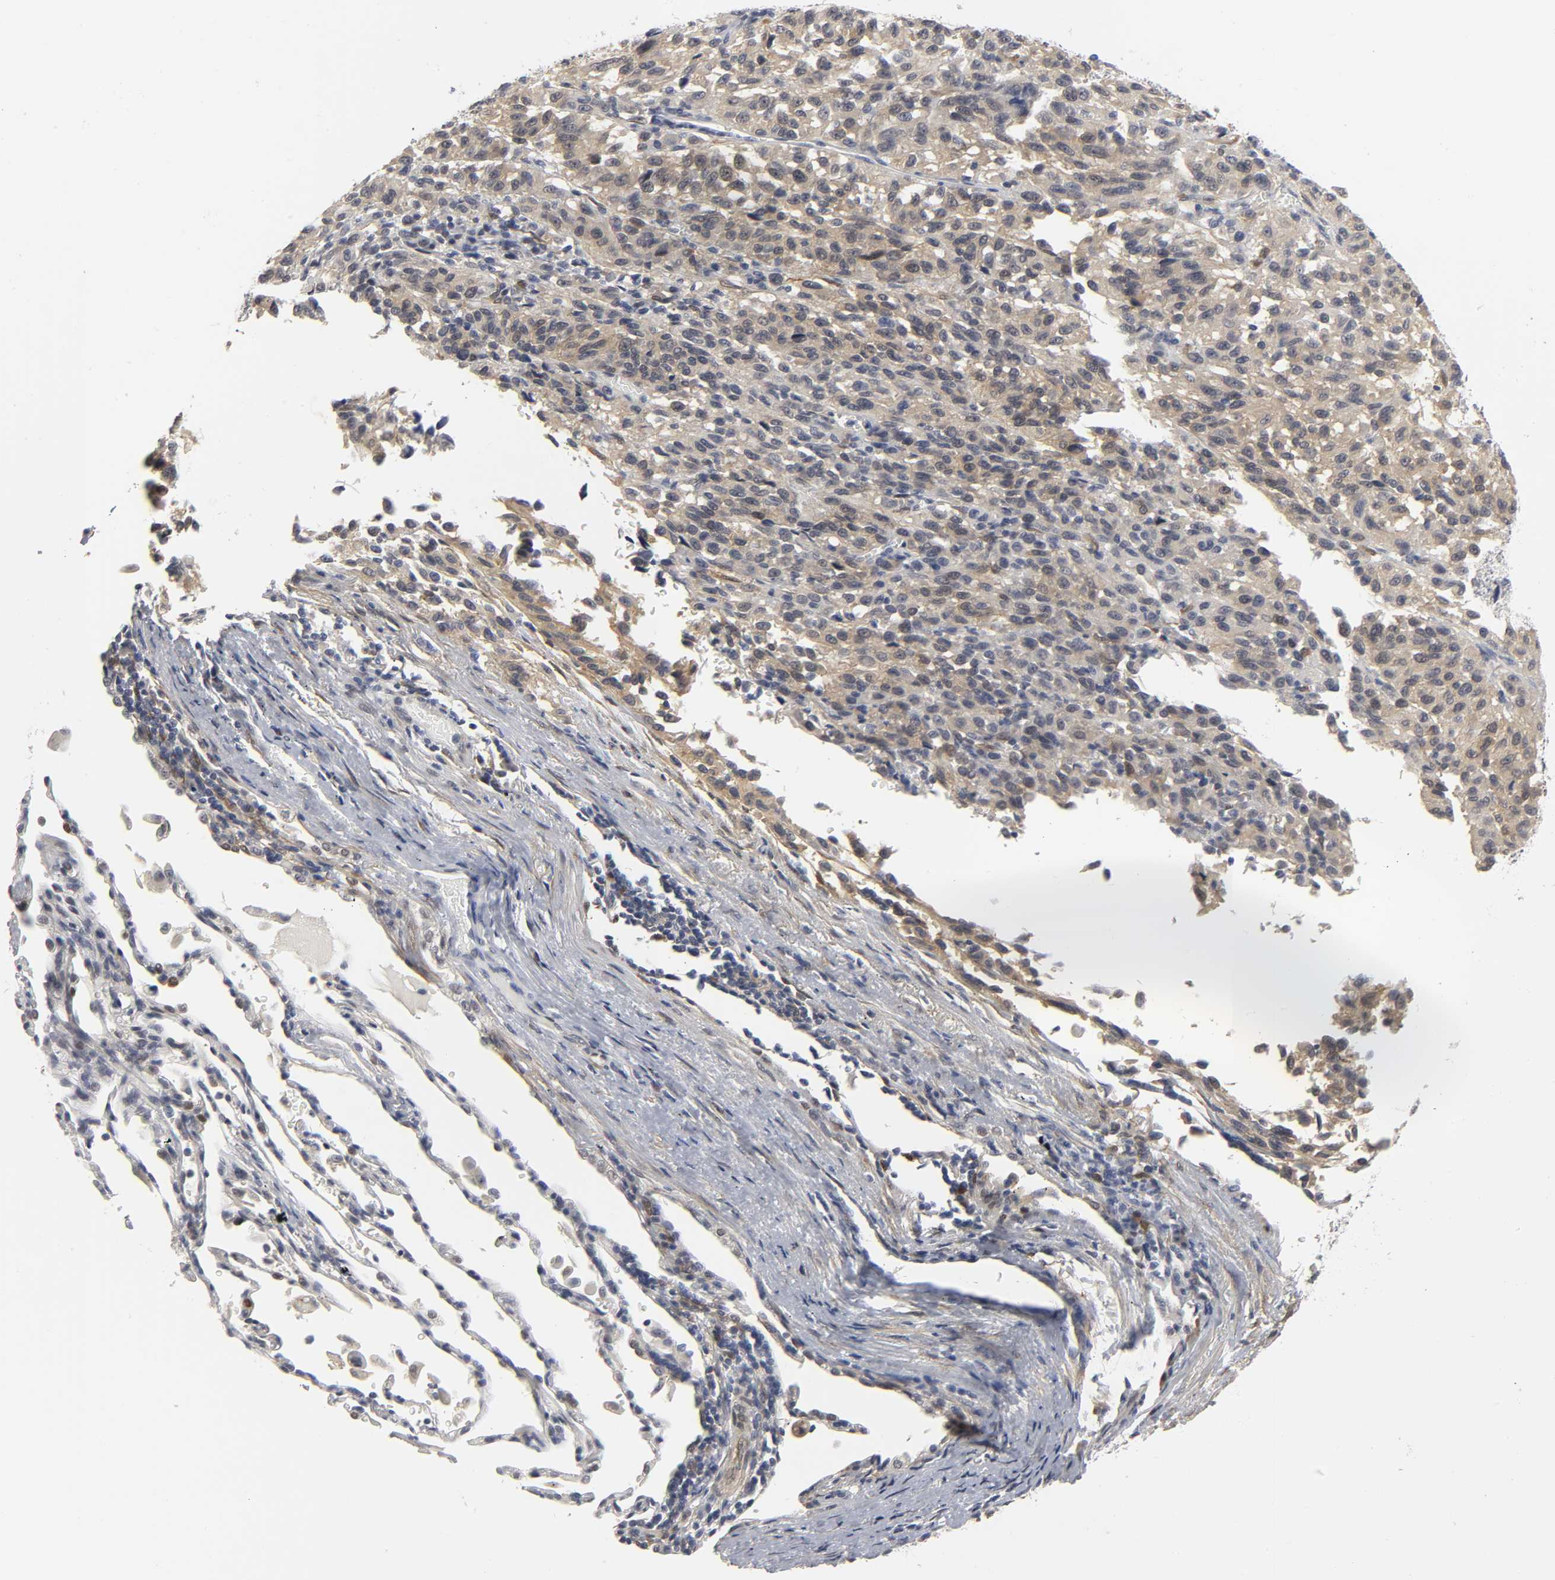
{"staining": {"intensity": "weak", "quantity": ">75%", "location": "cytoplasmic/membranous"}, "tissue": "melanoma", "cell_type": "Tumor cells", "image_type": "cancer", "snomed": [{"axis": "morphology", "description": "Malignant melanoma, Metastatic site"}, {"axis": "topography", "description": "Lung"}], "caption": "There is low levels of weak cytoplasmic/membranous expression in tumor cells of malignant melanoma (metastatic site), as demonstrated by immunohistochemical staining (brown color).", "gene": "PDLIM3", "patient": {"sex": "male", "age": 64}}